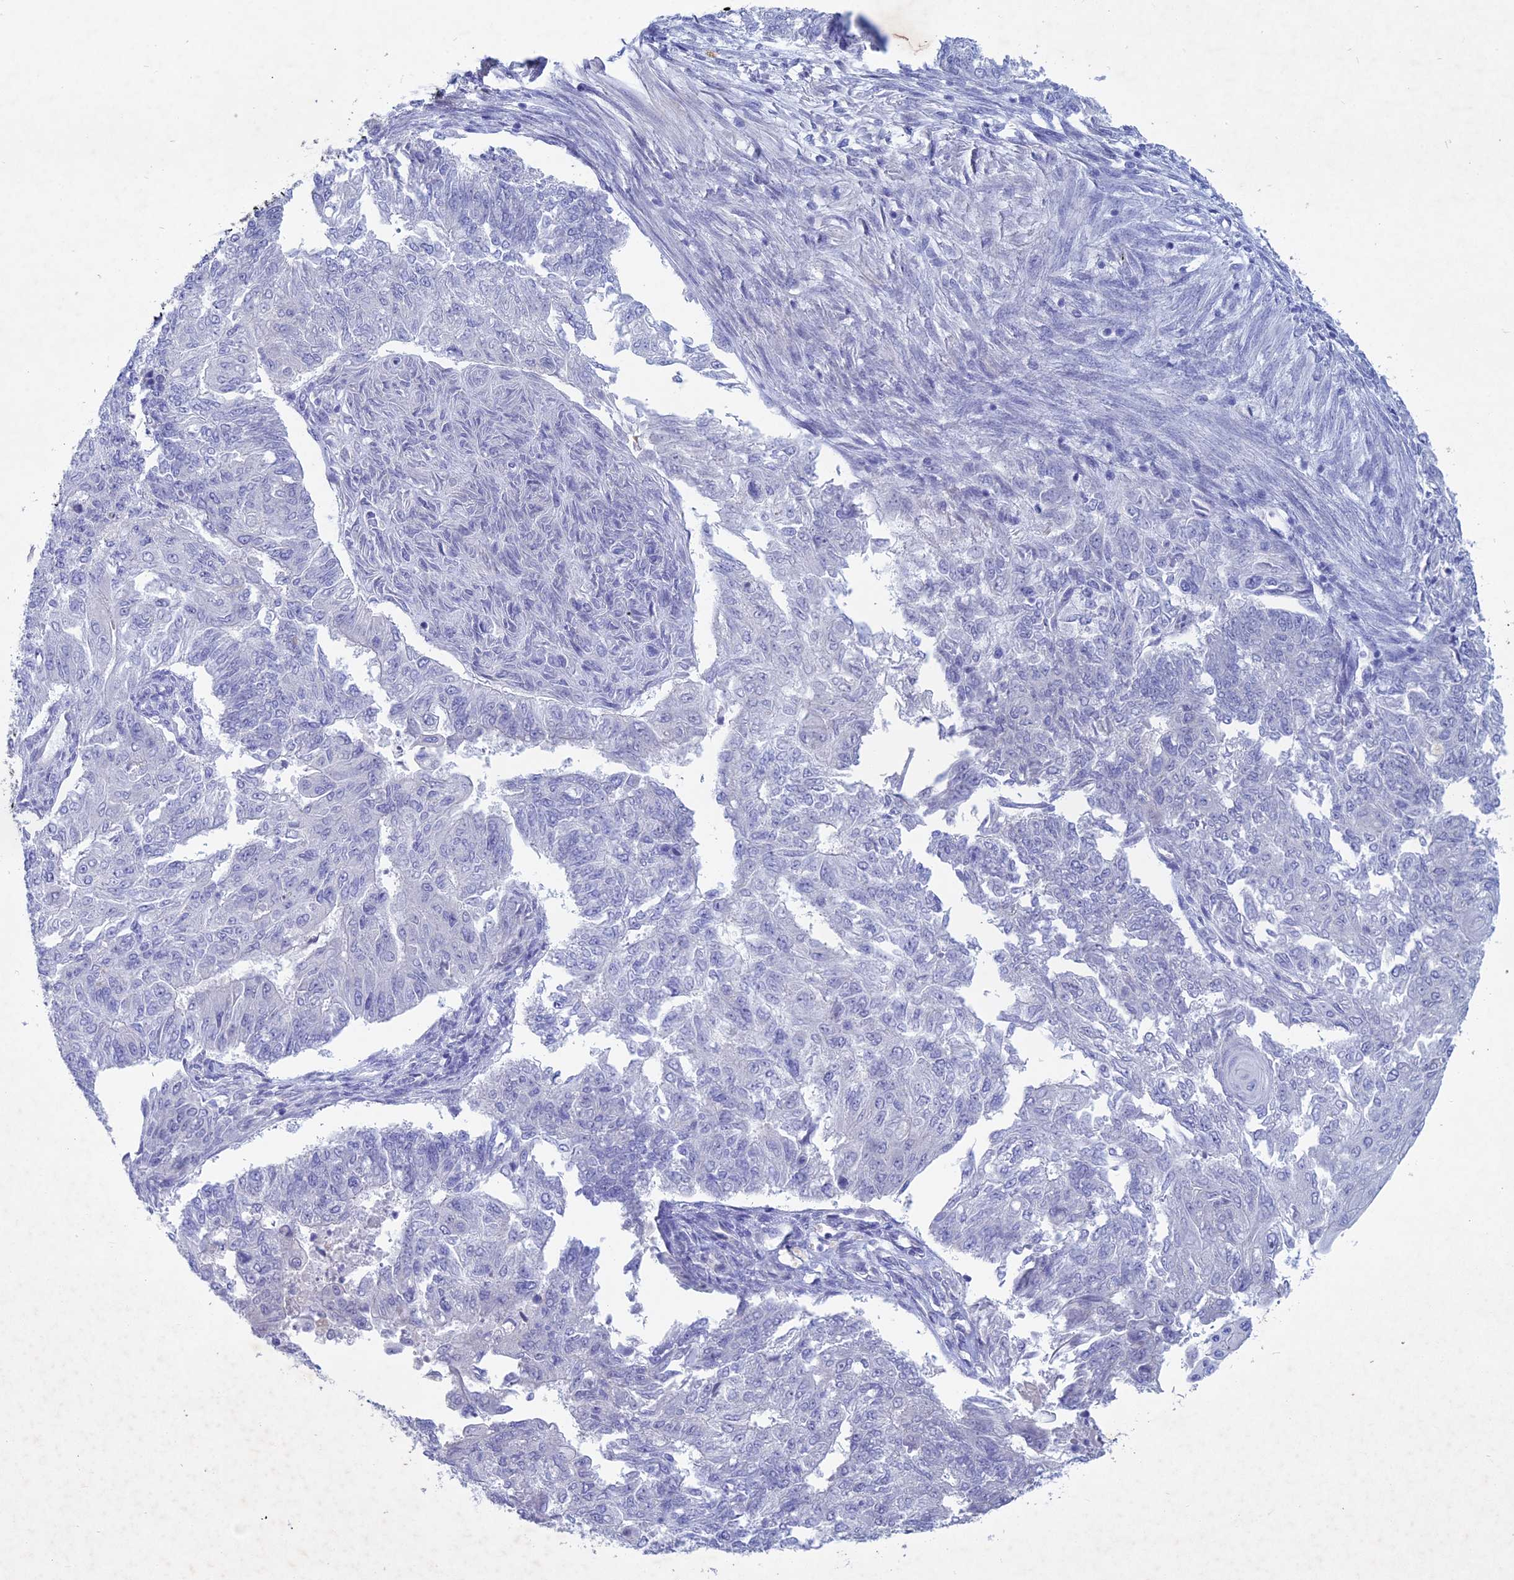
{"staining": {"intensity": "negative", "quantity": "none", "location": "none"}, "tissue": "endometrial cancer", "cell_type": "Tumor cells", "image_type": "cancer", "snomed": [{"axis": "morphology", "description": "Adenocarcinoma, NOS"}, {"axis": "topography", "description": "Endometrium"}], "caption": "Endometrial cancer was stained to show a protein in brown. There is no significant expression in tumor cells.", "gene": "BTBD19", "patient": {"sex": "female", "age": 32}}